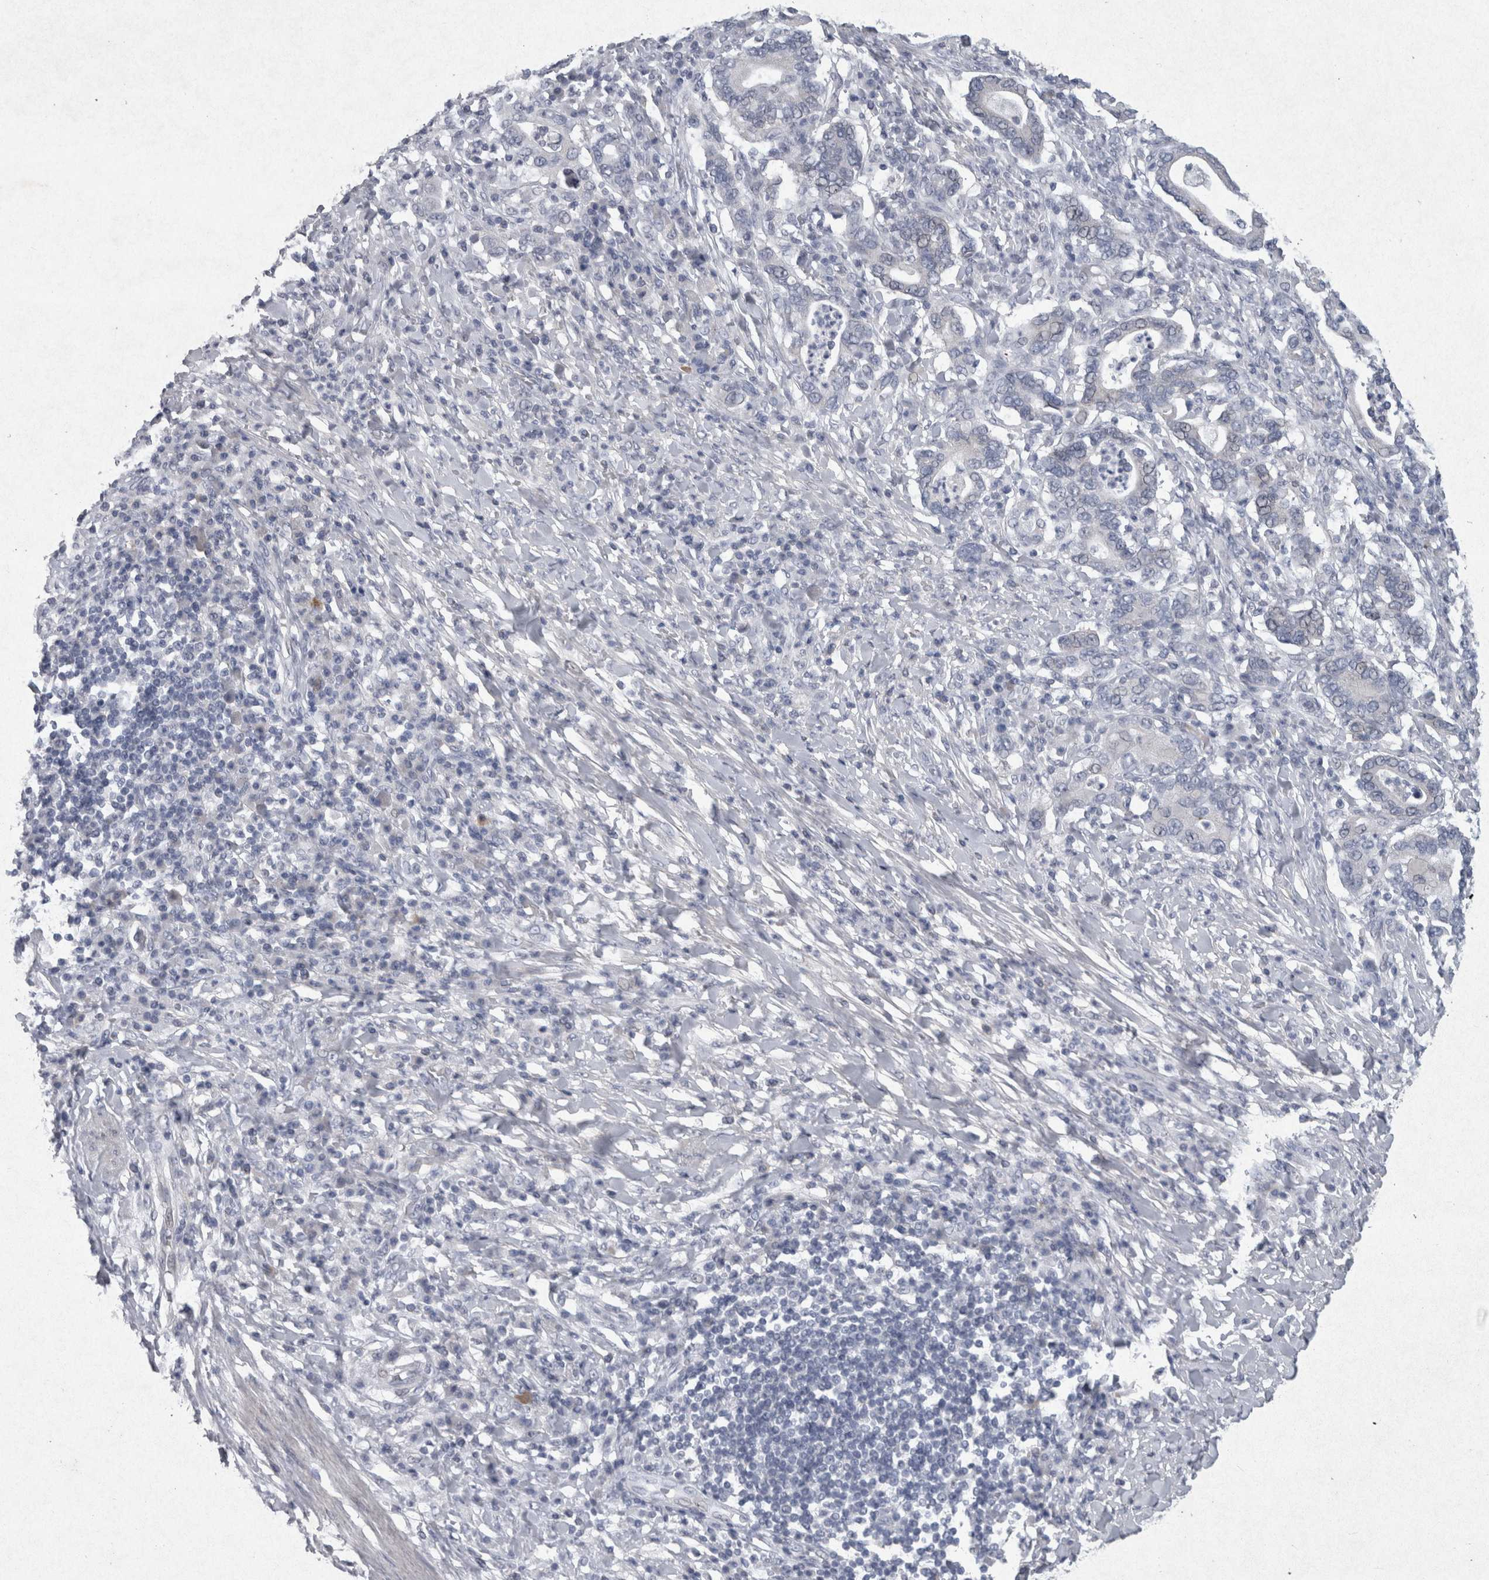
{"staining": {"intensity": "negative", "quantity": "none", "location": "none"}, "tissue": "stomach cancer", "cell_type": "Tumor cells", "image_type": "cancer", "snomed": [{"axis": "morphology", "description": "Normal tissue, NOS"}, {"axis": "morphology", "description": "Adenocarcinoma, NOS"}, {"axis": "topography", "description": "Esophagus"}, {"axis": "topography", "description": "Stomach, upper"}, {"axis": "topography", "description": "Peripheral nerve tissue"}], "caption": "Protein analysis of adenocarcinoma (stomach) reveals no significant staining in tumor cells.", "gene": "PDX1", "patient": {"sex": "male", "age": 62}}